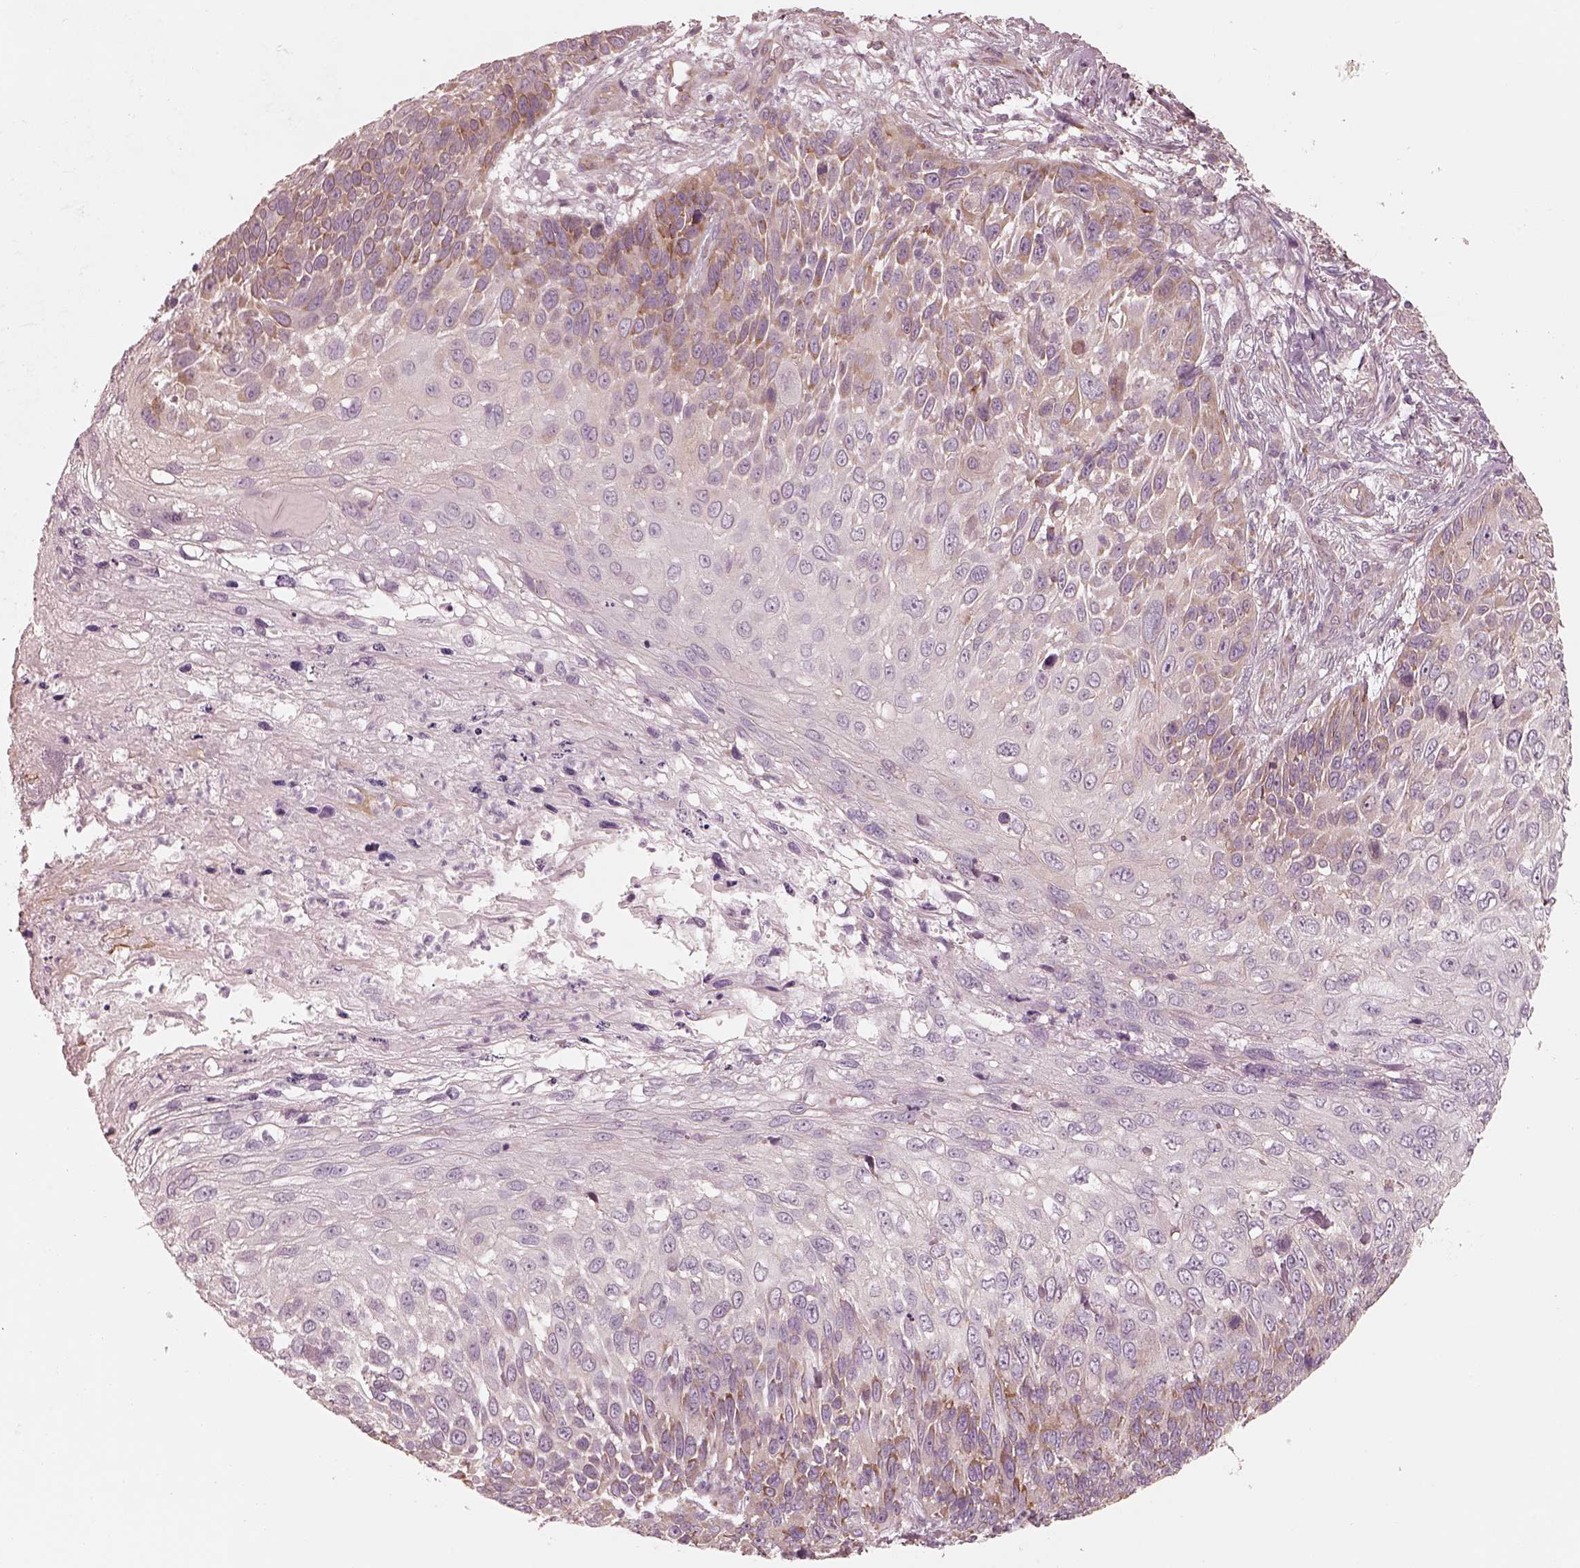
{"staining": {"intensity": "moderate", "quantity": "<25%", "location": "cytoplasmic/membranous"}, "tissue": "skin cancer", "cell_type": "Tumor cells", "image_type": "cancer", "snomed": [{"axis": "morphology", "description": "Squamous cell carcinoma, NOS"}, {"axis": "topography", "description": "Skin"}], "caption": "DAB (3,3'-diaminobenzidine) immunohistochemical staining of human skin cancer (squamous cell carcinoma) reveals moderate cytoplasmic/membranous protein positivity in about <25% of tumor cells.", "gene": "RAB3C", "patient": {"sex": "male", "age": 92}}